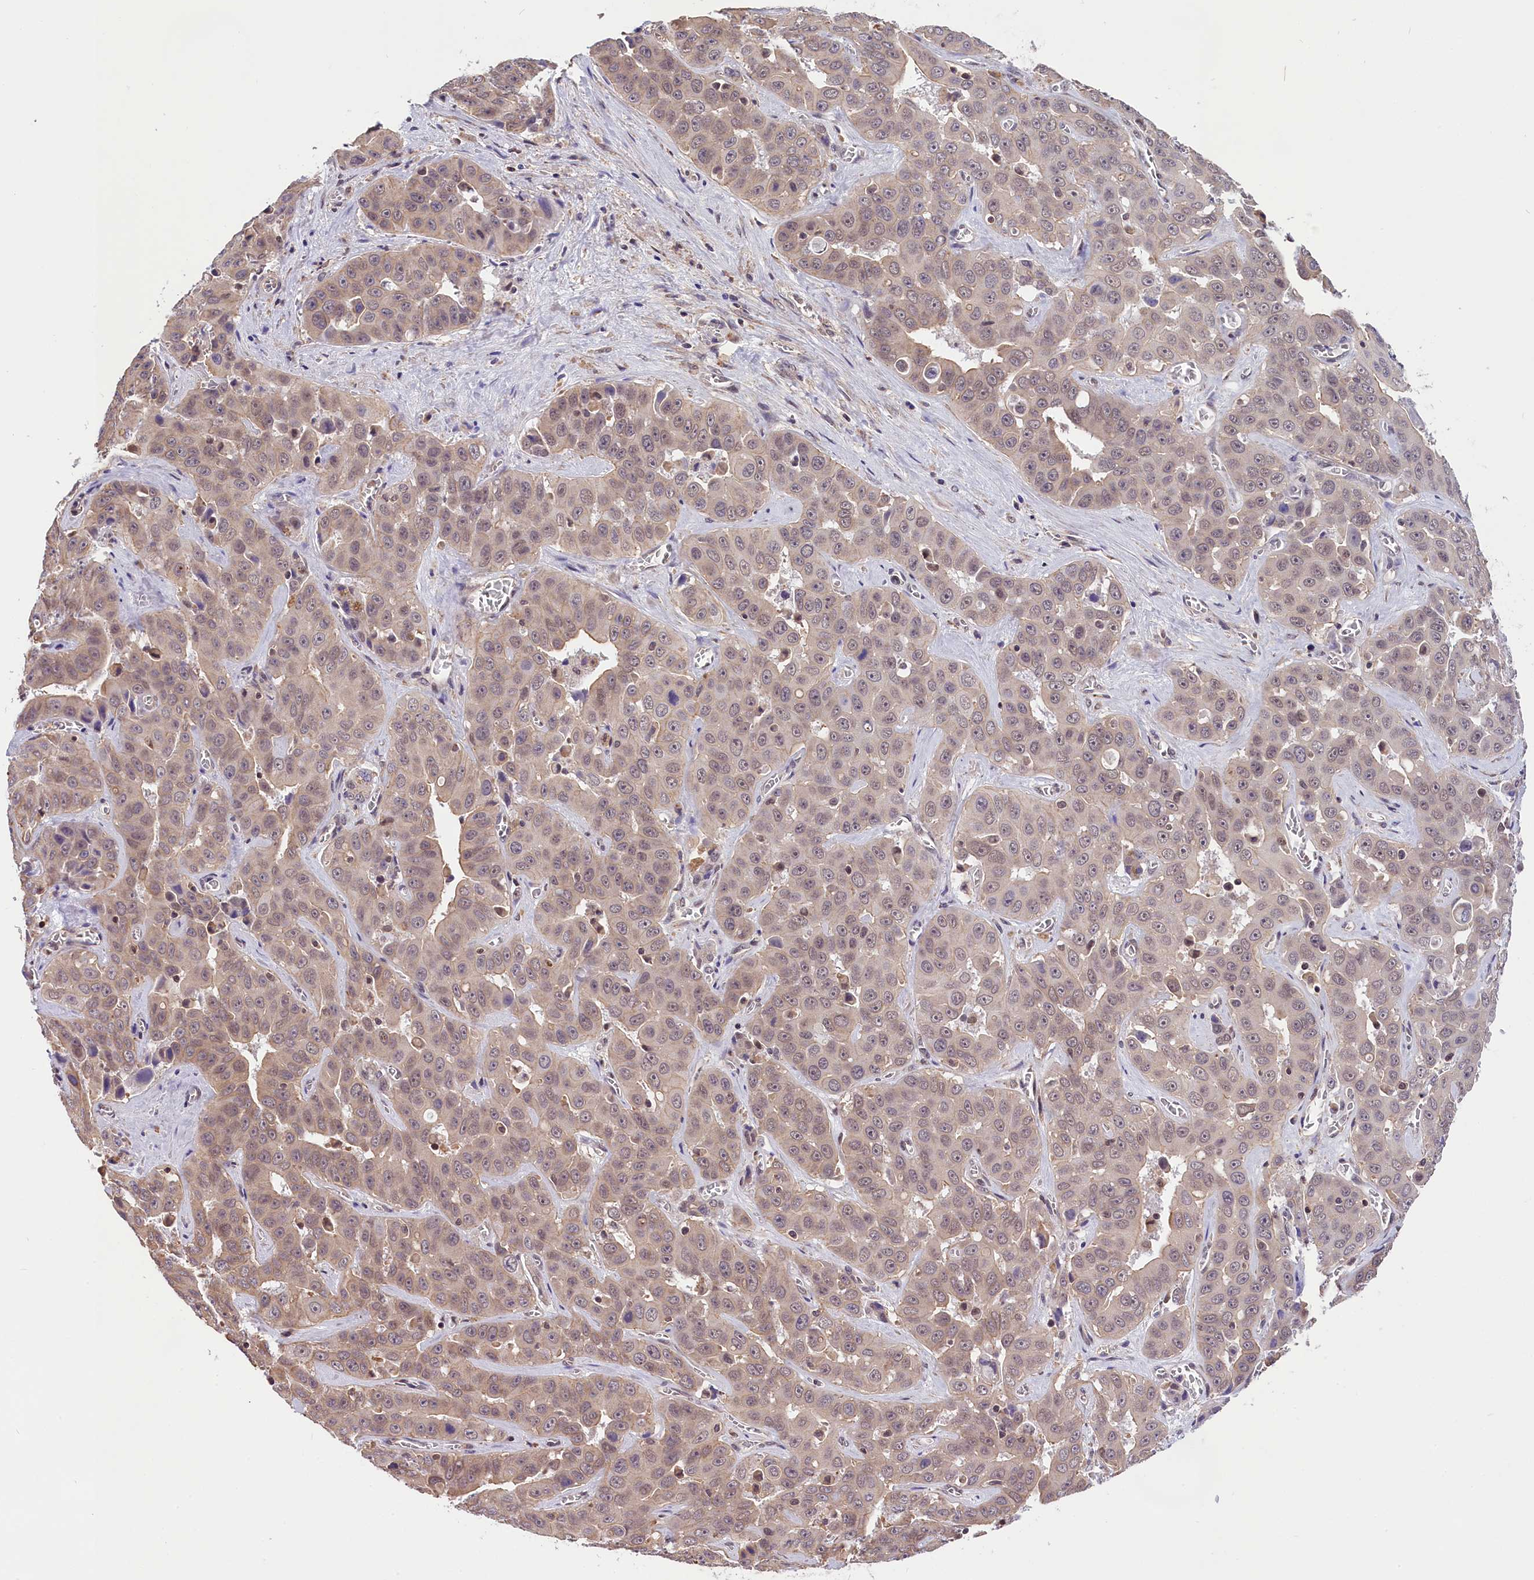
{"staining": {"intensity": "weak", "quantity": ">75%", "location": "cytoplasmic/membranous,nuclear"}, "tissue": "liver cancer", "cell_type": "Tumor cells", "image_type": "cancer", "snomed": [{"axis": "morphology", "description": "Cholangiocarcinoma"}, {"axis": "topography", "description": "Liver"}], "caption": "The micrograph demonstrates a brown stain indicating the presence of a protein in the cytoplasmic/membranous and nuclear of tumor cells in liver cholangiocarcinoma.", "gene": "ZC3H4", "patient": {"sex": "female", "age": 52}}